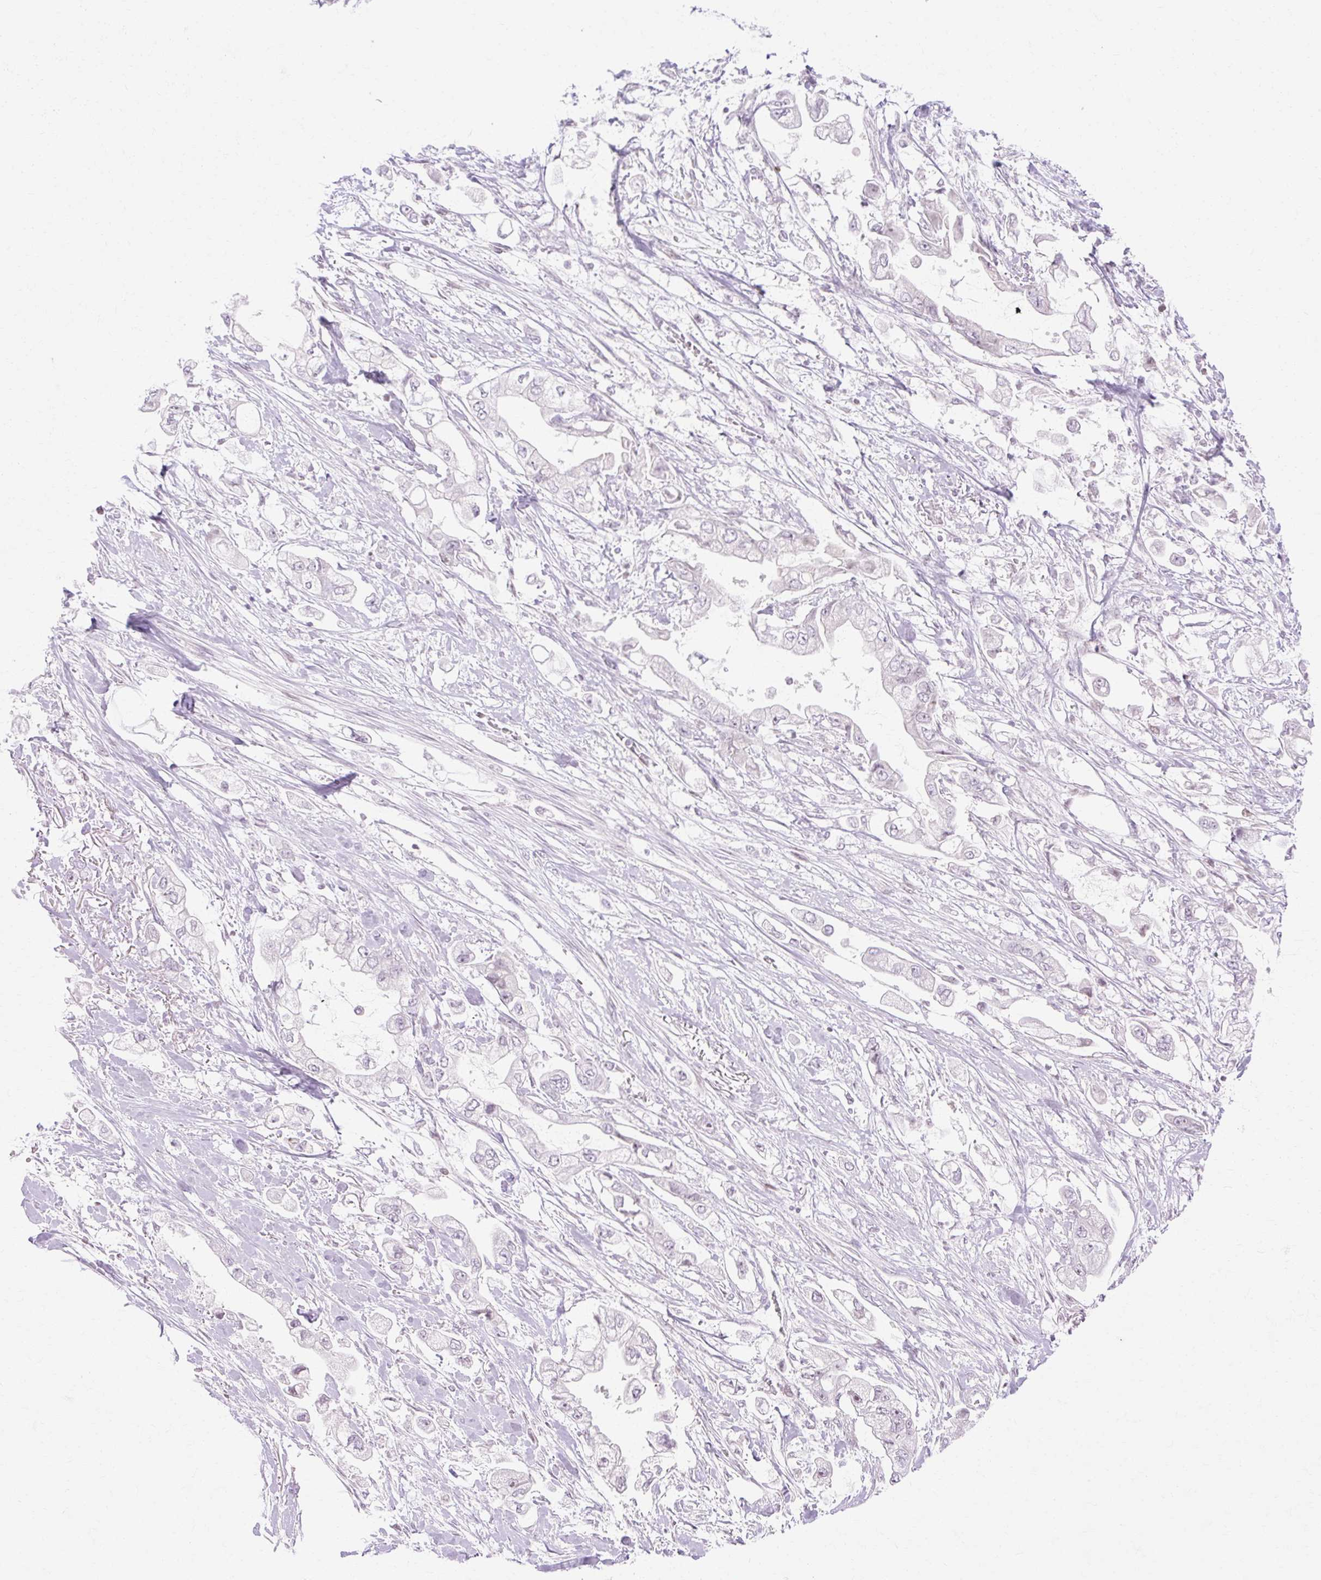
{"staining": {"intensity": "negative", "quantity": "none", "location": "none"}, "tissue": "stomach cancer", "cell_type": "Tumor cells", "image_type": "cancer", "snomed": [{"axis": "morphology", "description": "Adenocarcinoma, NOS"}, {"axis": "topography", "description": "Stomach"}], "caption": "This image is of stomach cancer stained with immunohistochemistry to label a protein in brown with the nuclei are counter-stained blue. There is no staining in tumor cells.", "gene": "C3orf49", "patient": {"sex": "male", "age": 62}}